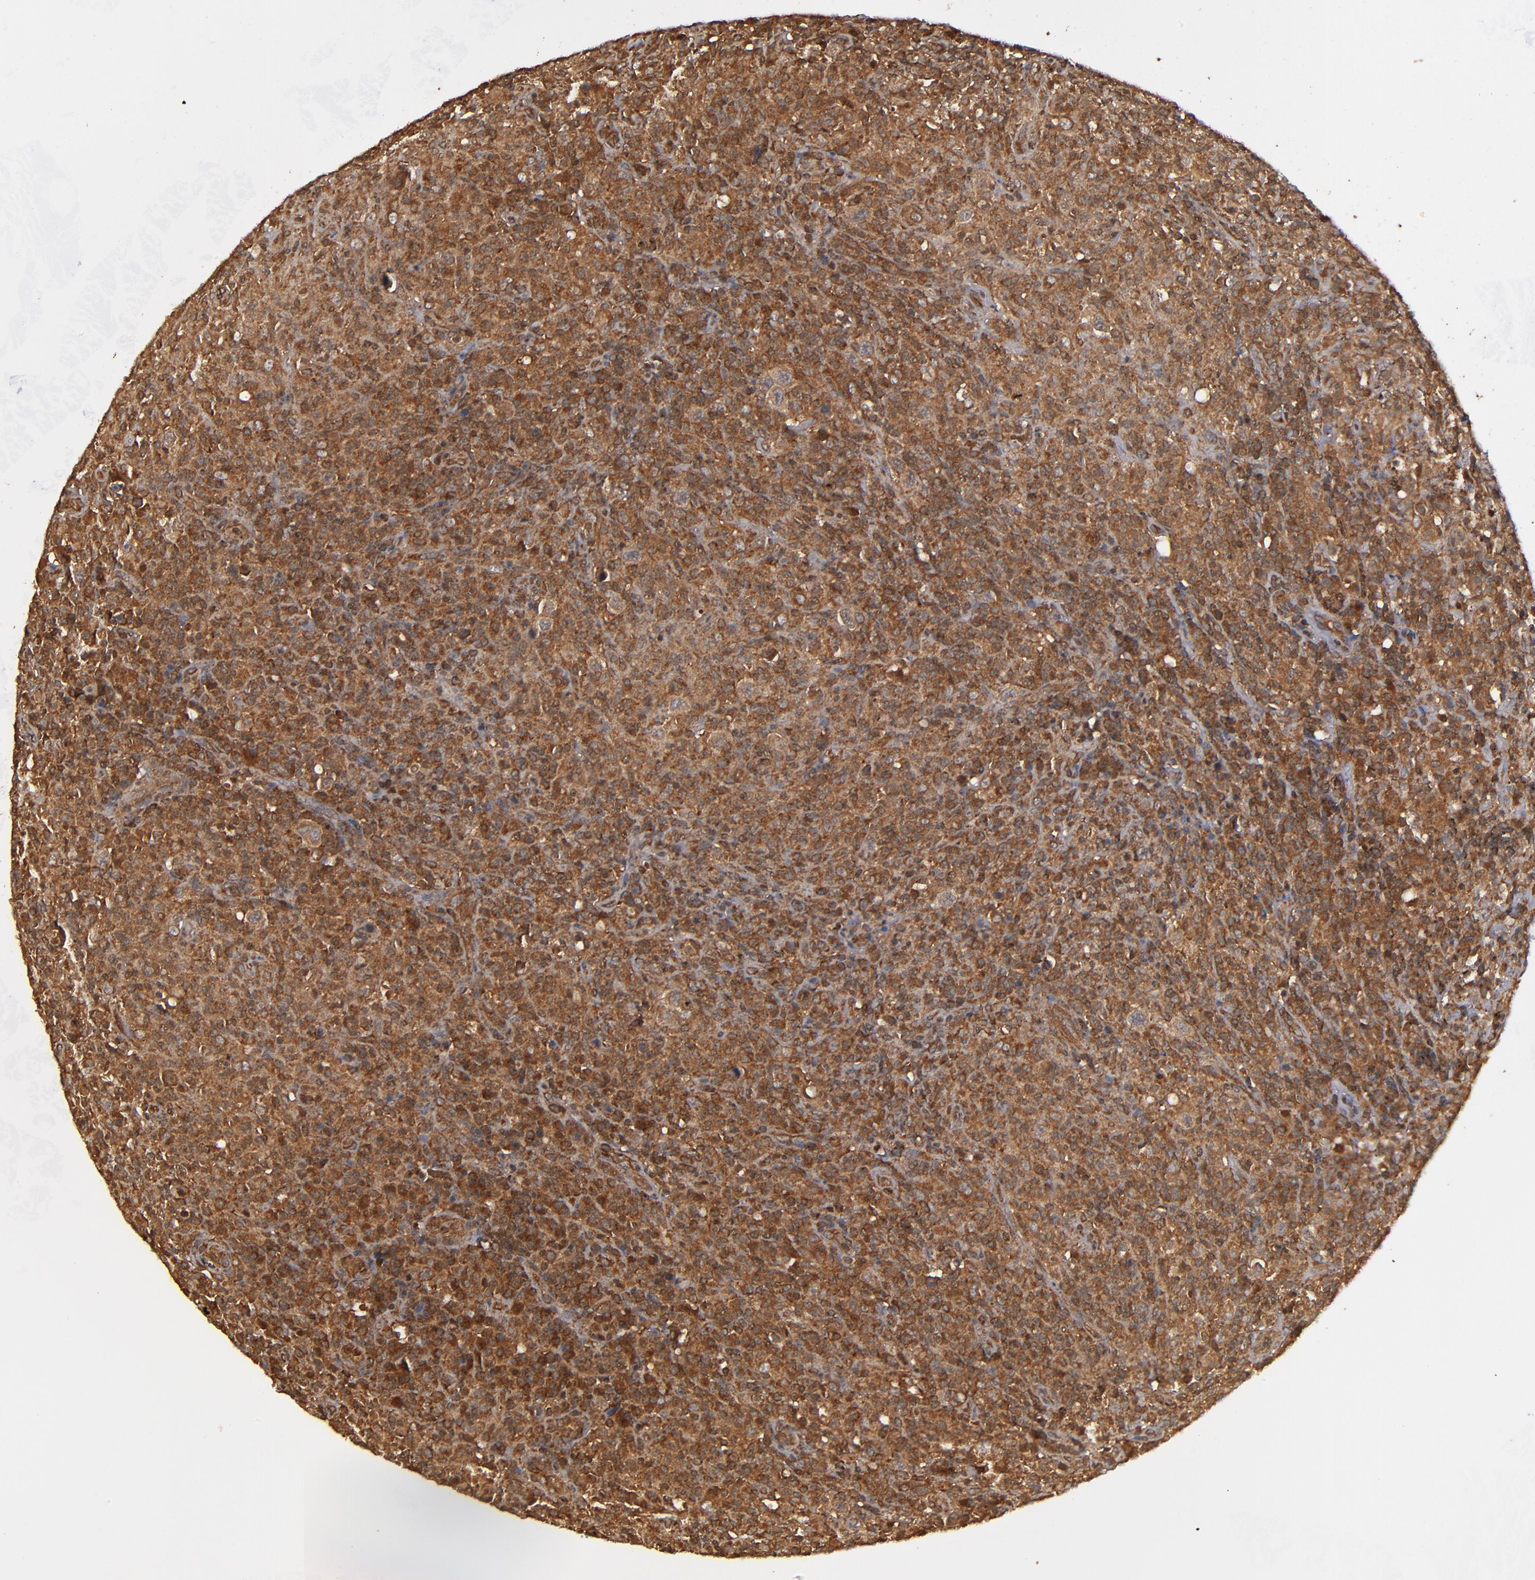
{"staining": {"intensity": "strong", "quantity": ">75%", "location": "cytoplasmic/membranous"}, "tissue": "lymphoma", "cell_type": "Tumor cells", "image_type": "cancer", "snomed": [{"axis": "morphology", "description": "Hodgkin's disease, NOS"}, {"axis": "topography", "description": "Lymph node"}], "caption": "Brown immunohistochemical staining in human Hodgkin's disease displays strong cytoplasmic/membranous staining in about >75% of tumor cells. The protein of interest is shown in brown color, while the nuclei are stained blue.", "gene": "BDKRB1", "patient": {"sex": "male", "age": 65}}